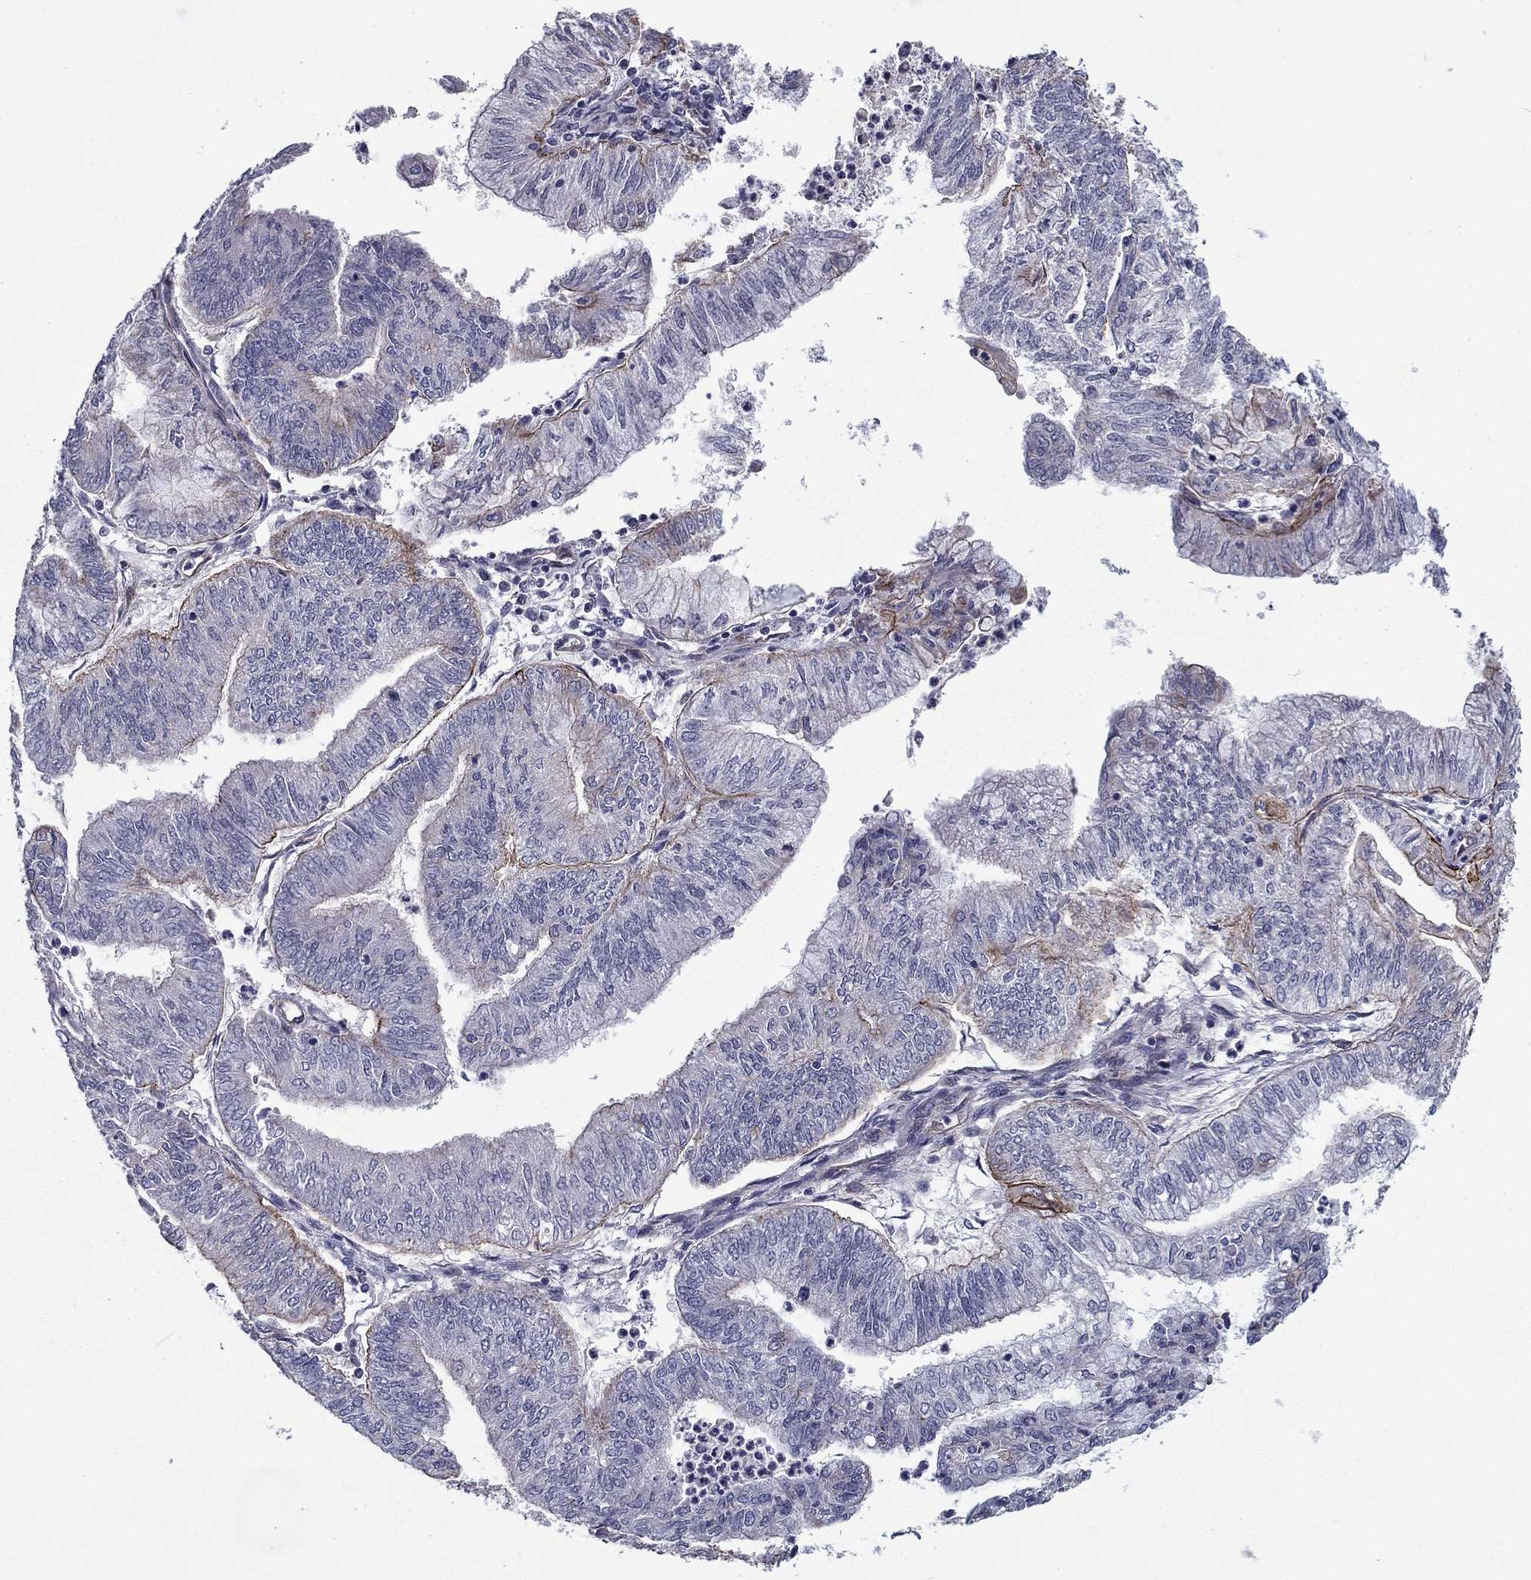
{"staining": {"intensity": "moderate", "quantity": "<25%", "location": "cytoplasmic/membranous"}, "tissue": "endometrial cancer", "cell_type": "Tumor cells", "image_type": "cancer", "snomed": [{"axis": "morphology", "description": "Adenocarcinoma, NOS"}, {"axis": "topography", "description": "Endometrium"}], "caption": "Protein expression analysis of human endometrial cancer (adenocarcinoma) reveals moderate cytoplasmic/membranous staining in about <25% of tumor cells.", "gene": "SHMT1", "patient": {"sex": "female", "age": 59}}